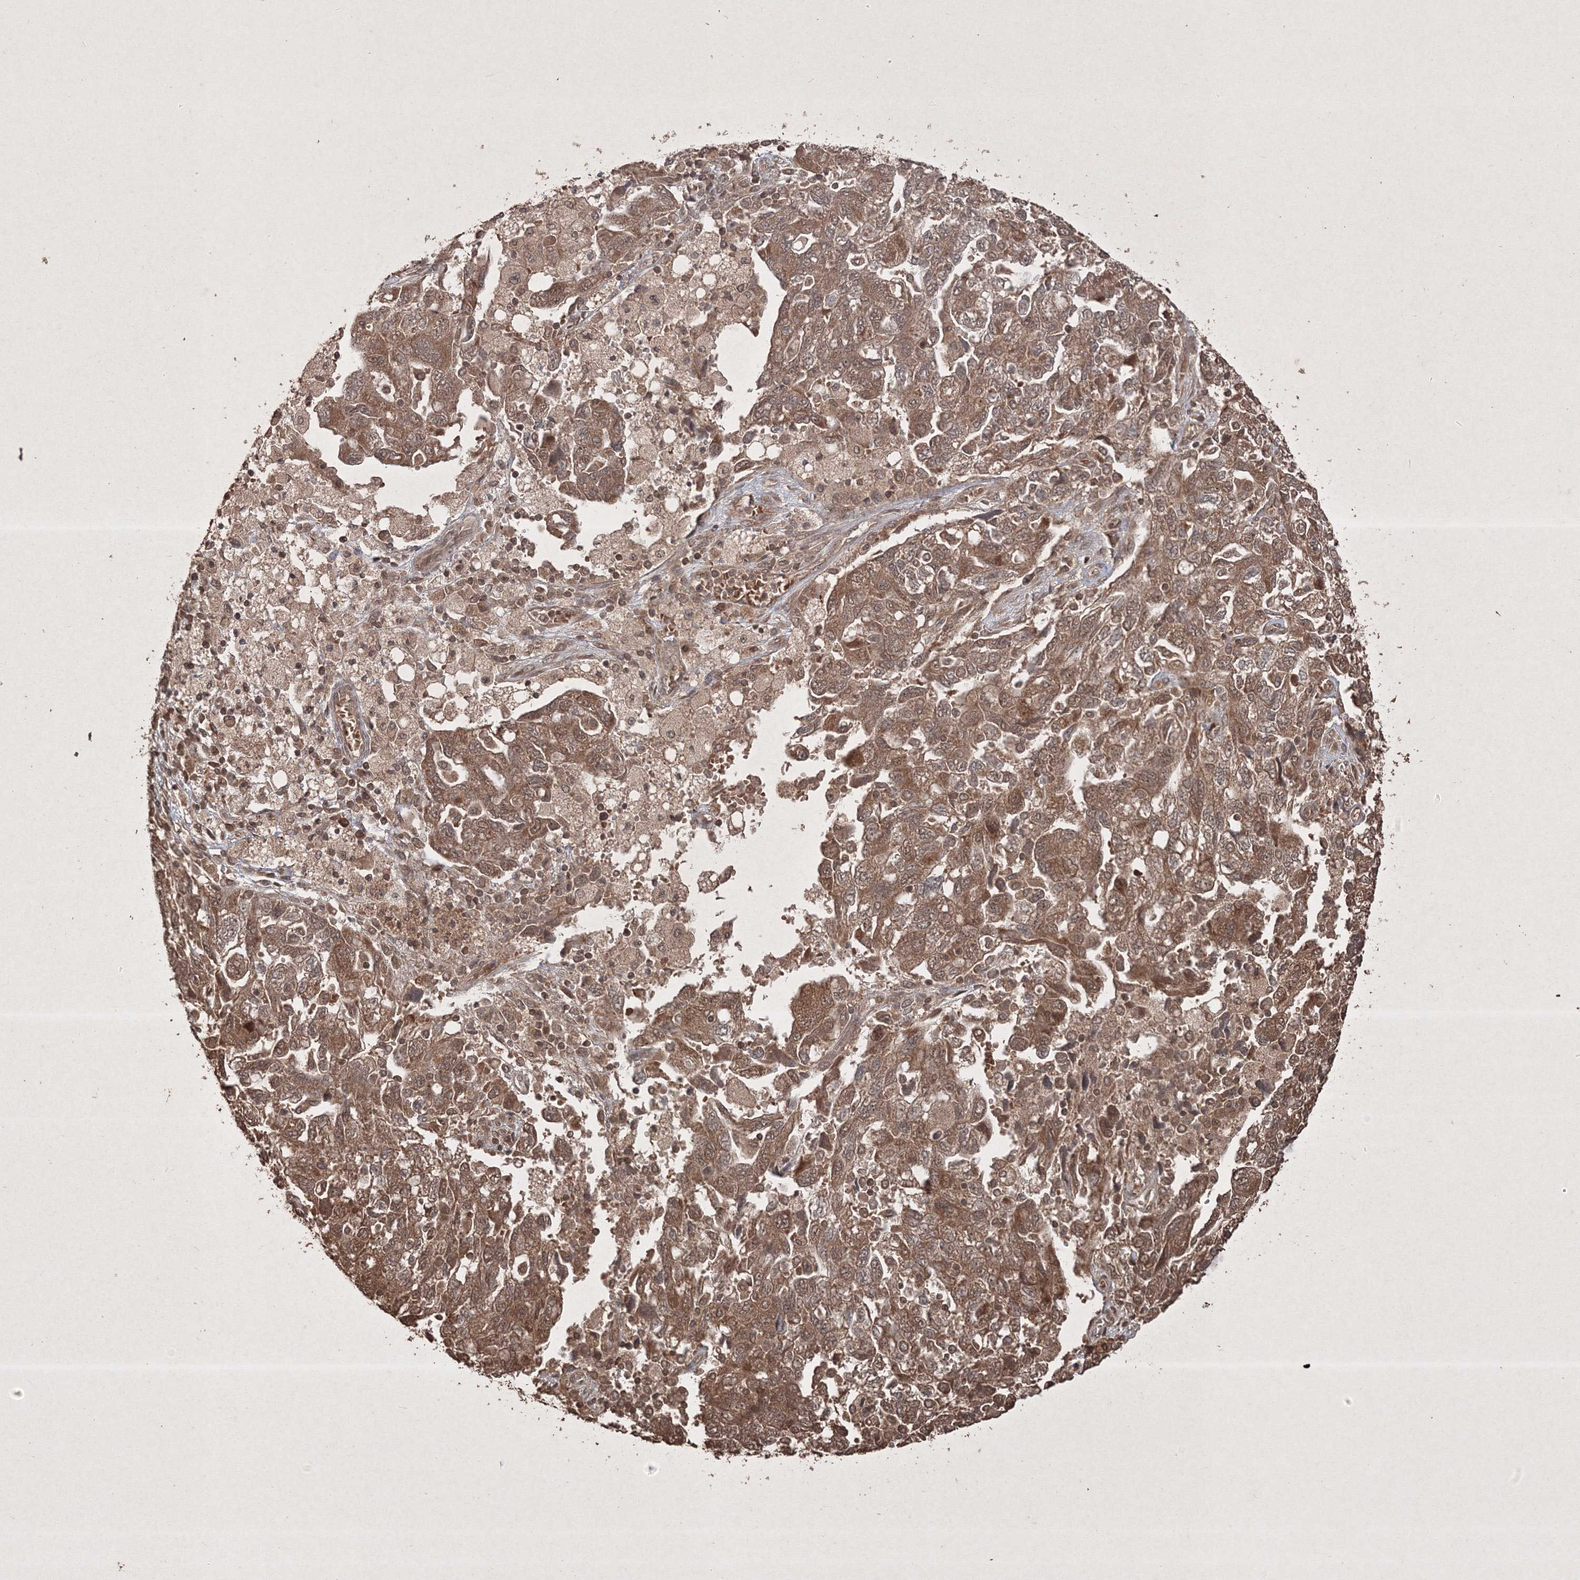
{"staining": {"intensity": "moderate", "quantity": ">75%", "location": "cytoplasmic/membranous,nuclear"}, "tissue": "ovarian cancer", "cell_type": "Tumor cells", "image_type": "cancer", "snomed": [{"axis": "morphology", "description": "Carcinoma, NOS"}, {"axis": "morphology", "description": "Cystadenocarcinoma, serous, NOS"}, {"axis": "topography", "description": "Ovary"}], "caption": "Brown immunohistochemical staining in human ovarian cancer (serous cystadenocarcinoma) demonstrates moderate cytoplasmic/membranous and nuclear expression in about >75% of tumor cells. Immunohistochemistry stains the protein in brown and the nuclei are stained blue.", "gene": "PELI3", "patient": {"sex": "female", "age": 69}}